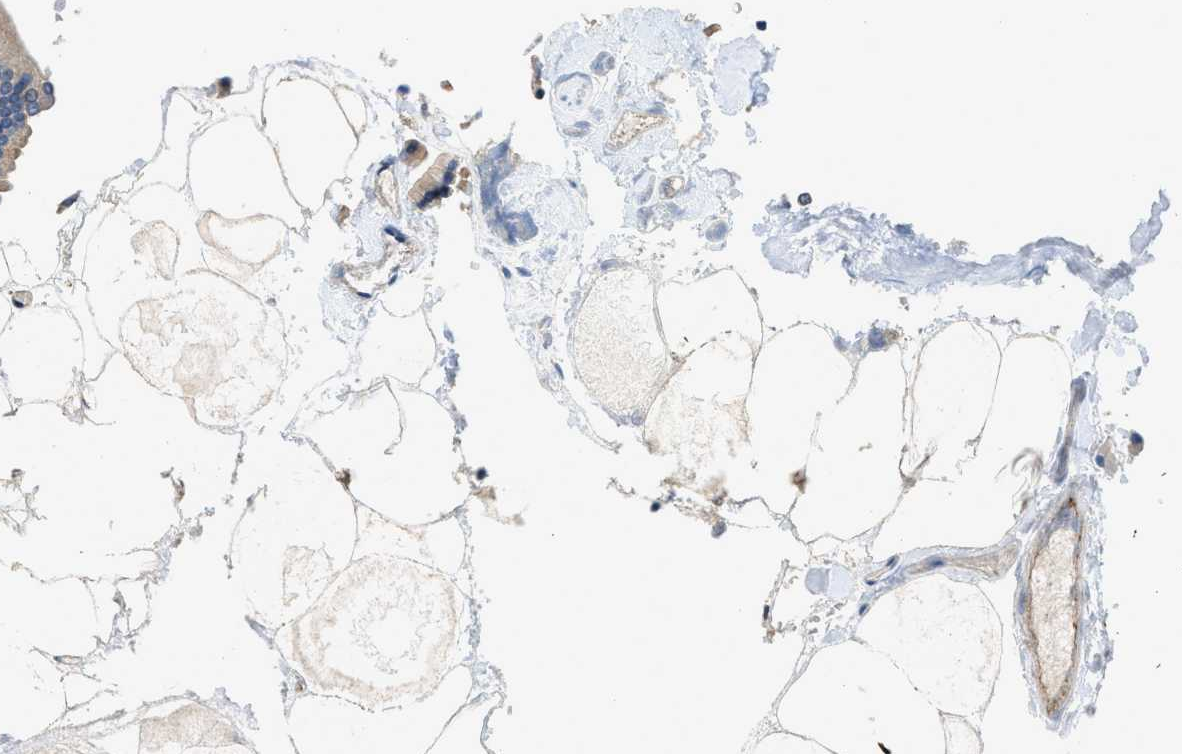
{"staining": {"intensity": "moderate", "quantity": ">75%", "location": "cytoplasmic/membranous"}, "tissue": "duodenum", "cell_type": "Glandular cells", "image_type": "normal", "snomed": [{"axis": "morphology", "description": "Normal tissue, NOS"}, {"axis": "topography", "description": "Duodenum"}], "caption": "DAB (3,3'-diaminobenzidine) immunohistochemical staining of unremarkable human duodenum exhibits moderate cytoplasmic/membranous protein positivity in about >75% of glandular cells.", "gene": "SSH2", "patient": {"sex": "male", "age": 54}}